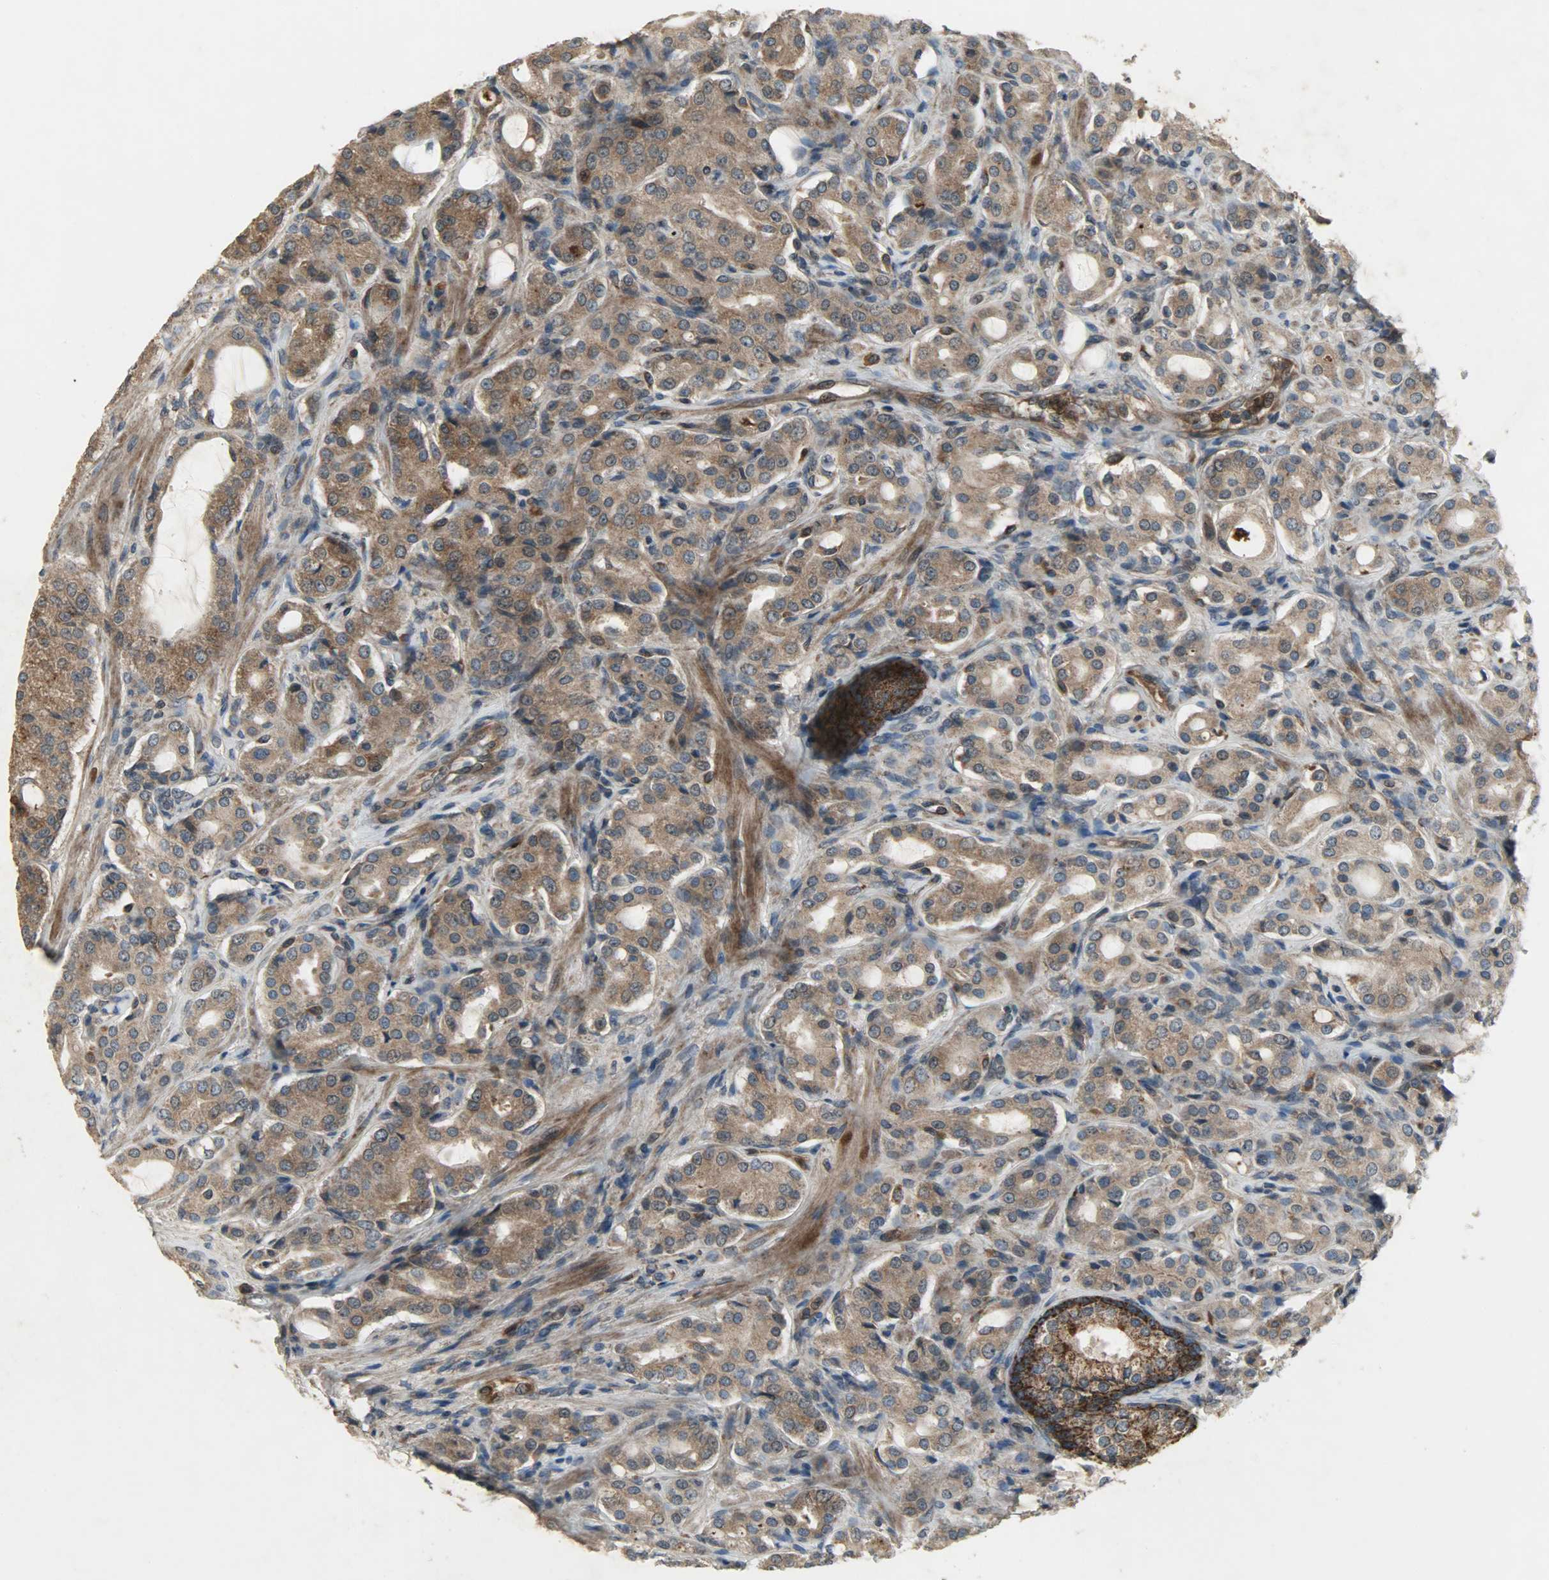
{"staining": {"intensity": "strong", "quantity": ">75%", "location": "cytoplasmic/membranous,nuclear"}, "tissue": "prostate cancer", "cell_type": "Tumor cells", "image_type": "cancer", "snomed": [{"axis": "morphology", "description": "Adenocarcinoma, High grade"}, {"axis": "topography", "description": "Prostate"}], "caption": "Brown immunohistochemical staining in prostate high-grade adenocarcinoma displays strong cytoplasmic/membranous and nuclear positivity in approximately >75% of tumor cells.", "gene": "AMT", "patient": {"sex": "male", "age": 72}}